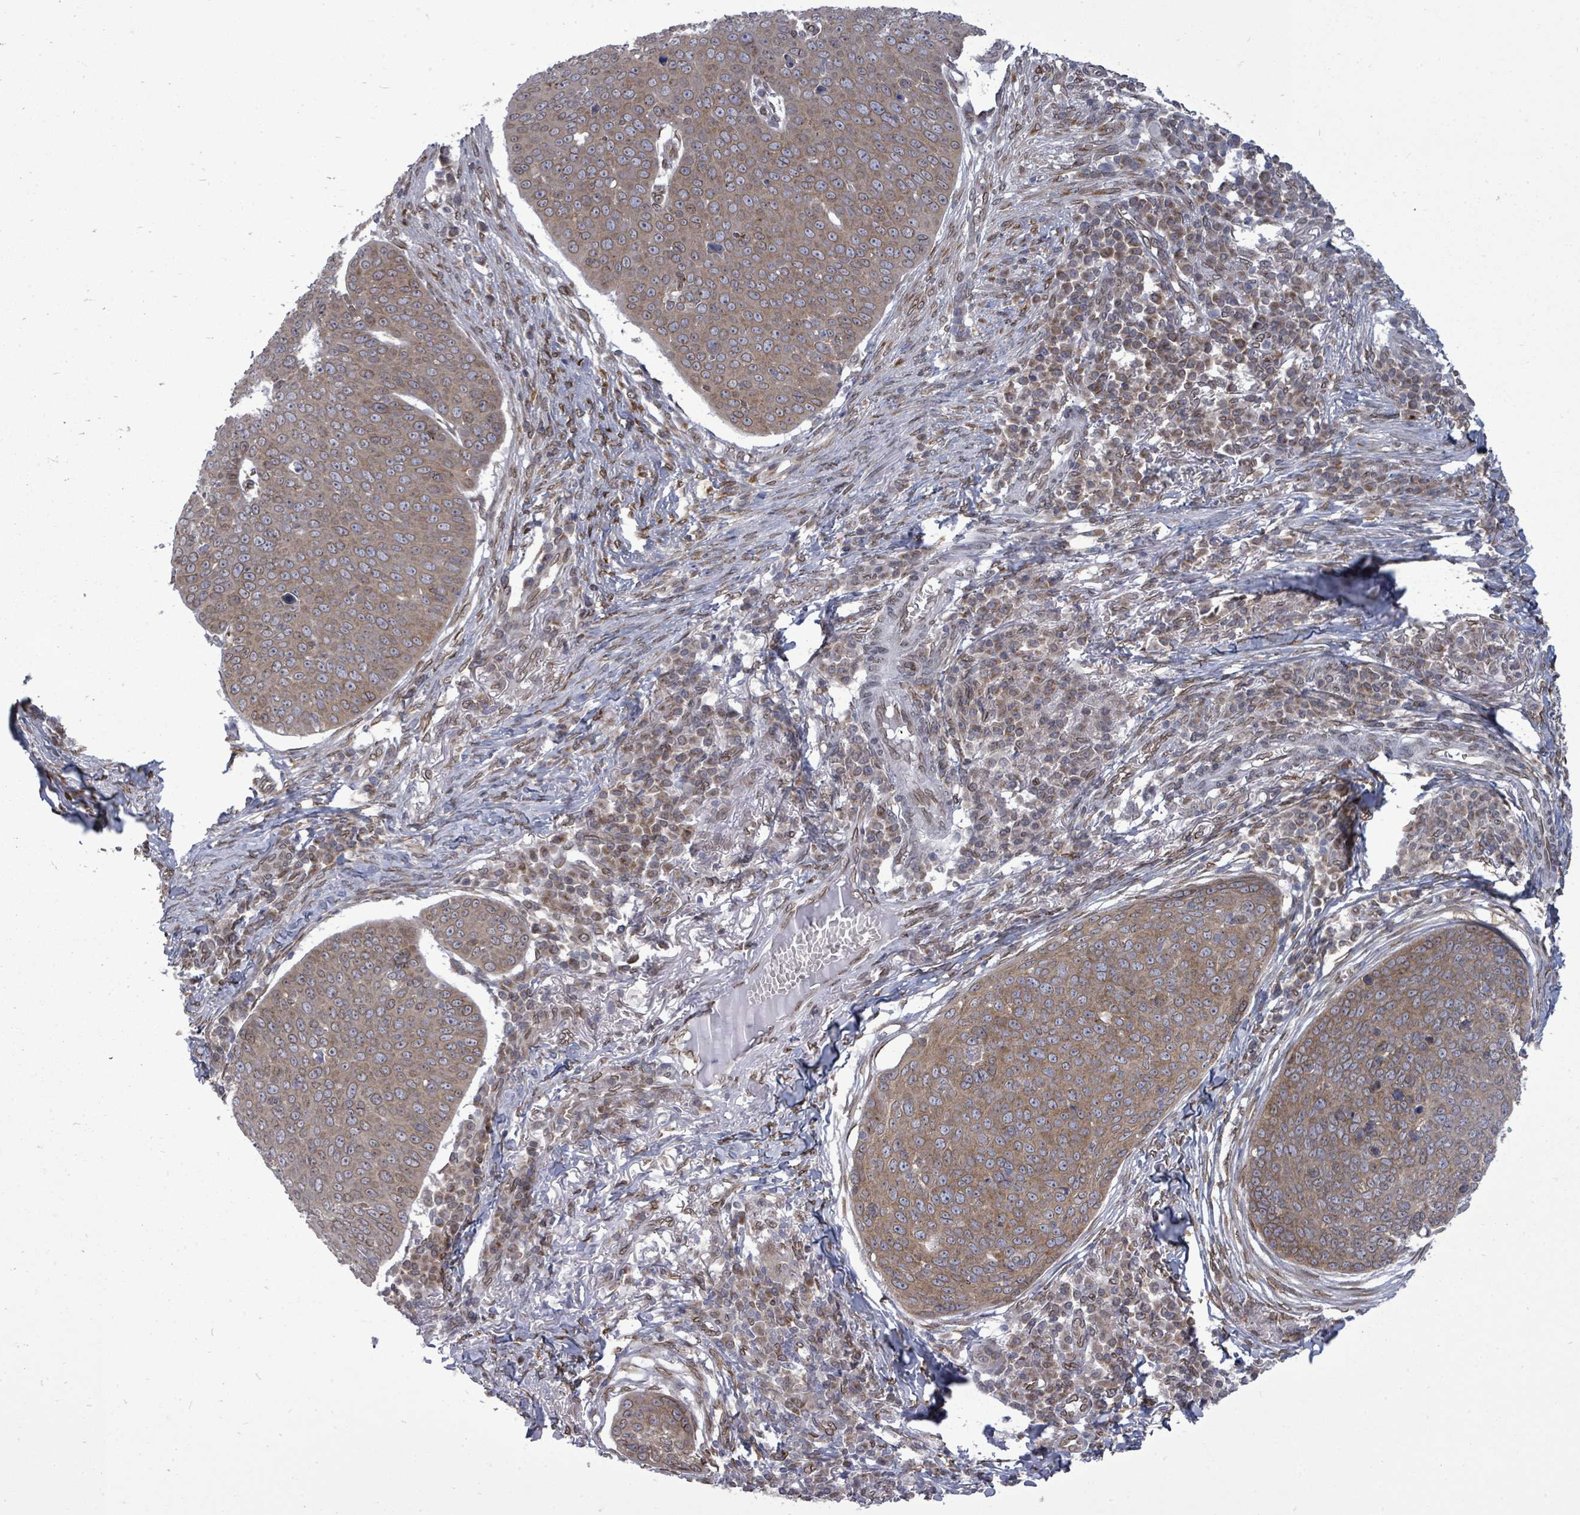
{"staining": {"intensity": "moderate", "quantity": ">75%", "location": "cytoplasmic/membranous"}, "tissue": "skin cancer", "cell_type": "Tumor cells", "image_type": "cancer", "snomed": [{"axis": "morphology", "description": "Squamous cell carcinoma, NOS"}, {"axis": "topography", "description": "Skin"}], "caption": "A brown stain labels moderate cytoplasmic/membranous positivity of a protein in skin cancer tumor cells.", "gene": "ARFGAP1", "patient": {"sex": "male", "age": 71}}